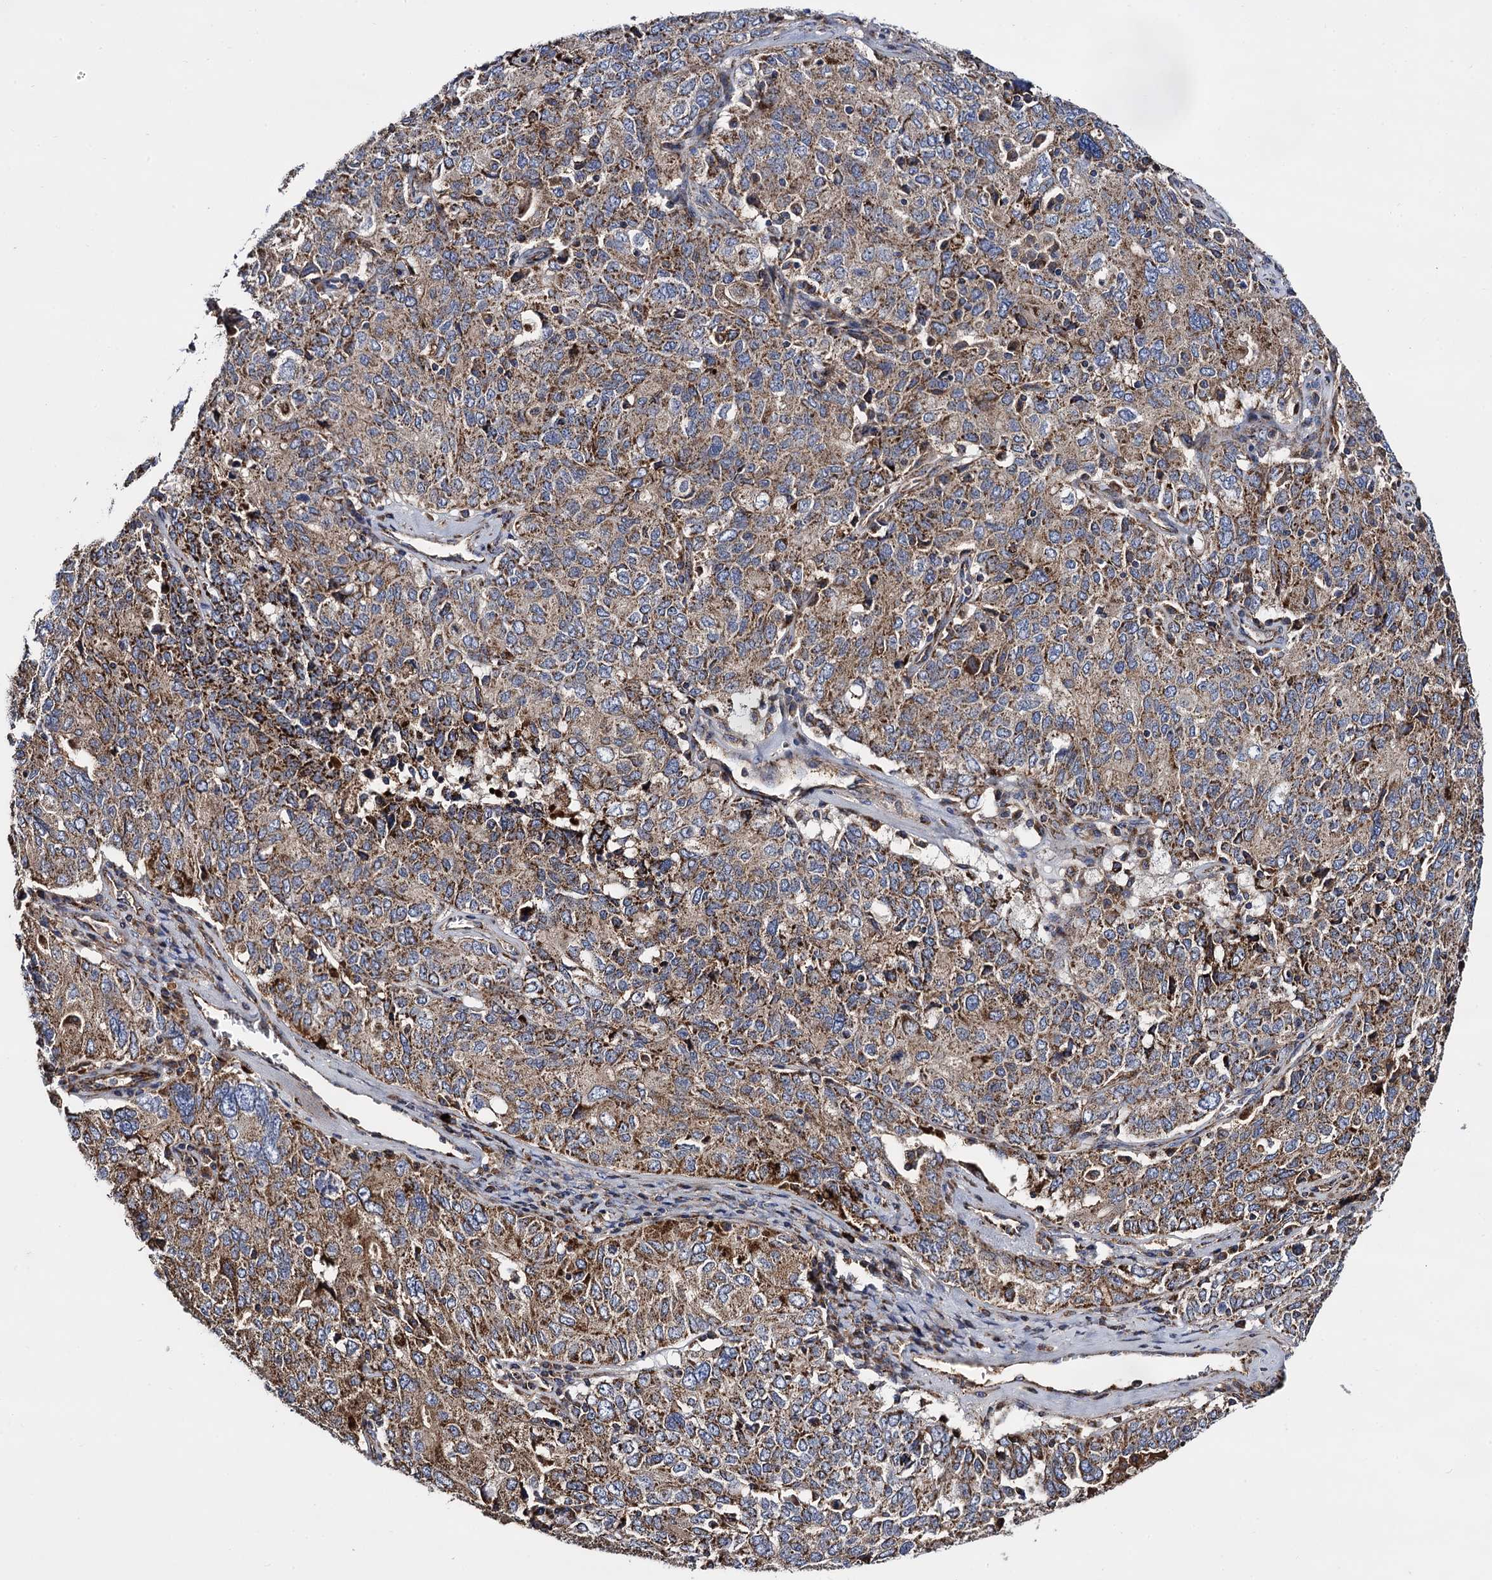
{"staining": {"intensity": "moderate", "quantity": ">75%", "location": "cytoplasmic/membranous"}, "tissue": "ovarian cancer", "cell_type": "Tumor cells", "image_type": "cancer", "snomed": [{"axis": "morphology", "description": "Carcinoma, endometroid"}, {"axis": "topography", "description": "Ovary"}], "caption": "A histopathology image of human ovarian cancer stained for a protein demonstrates moderate cytoplasmic/membranous brown staining in tumor cells.", "gene": "IQCH", "patient": {"sex": "female", "age": 62}}